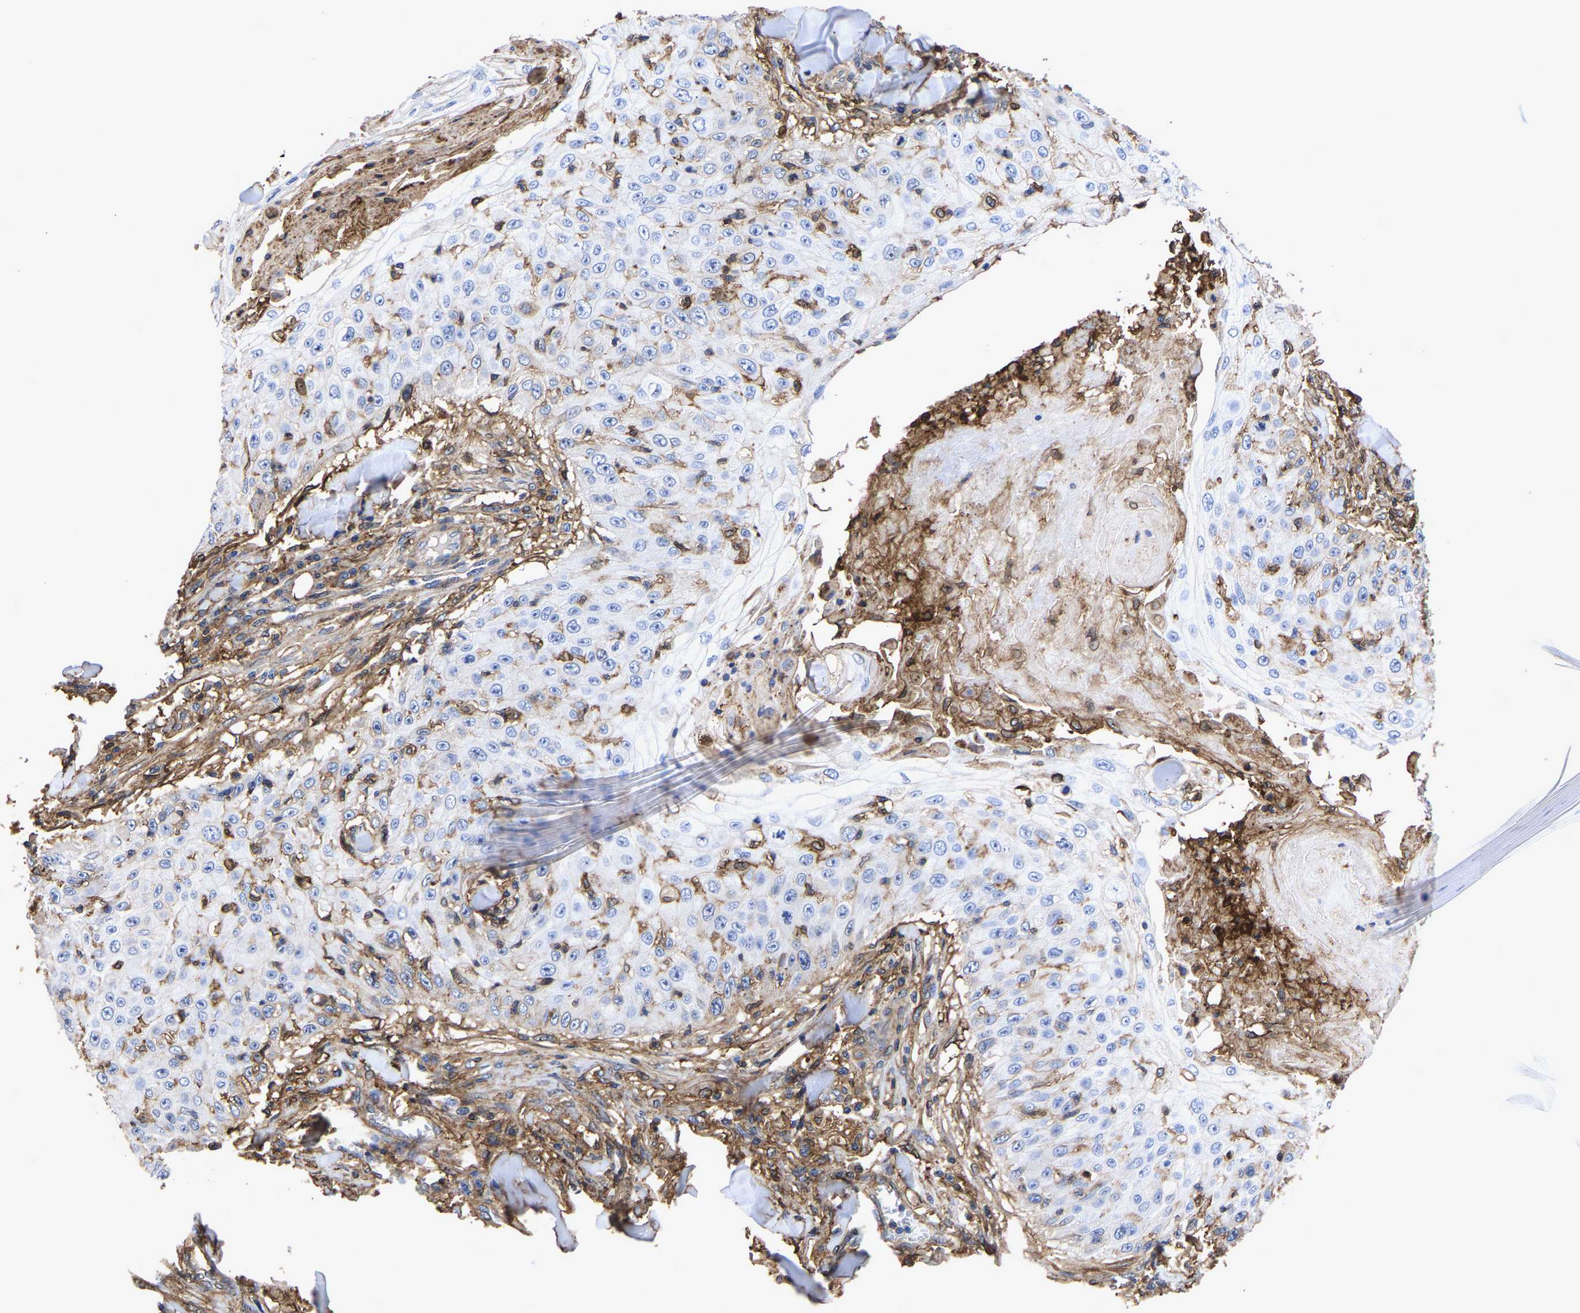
{"staining": {"intensity": "negative", "quantity": "none", "location": "none"}, "tissue": "skin cancer", "cell_type": "Tumor cells", "image_type": "cancer", "snomed": [{"axis": "morphology", "description": "Squamous cell carcinoma, NOS"}, {"axis": "topography", "description": "Skin"}], "caption": "High magnification brightfield microscopy of skin cancer stained with DAB (3,3'-diaminobenzidine) (brown) and counterstained with hematoxylin (blue): tumor cells show no significant staining. The staining was performed using DAB to visualize the protein expression in brown, while the nuclei were stained in blue with hematoxylin (Magnification: 20x).", "gene": "LIF", "patient": {"sex": "male", "age": 86}}